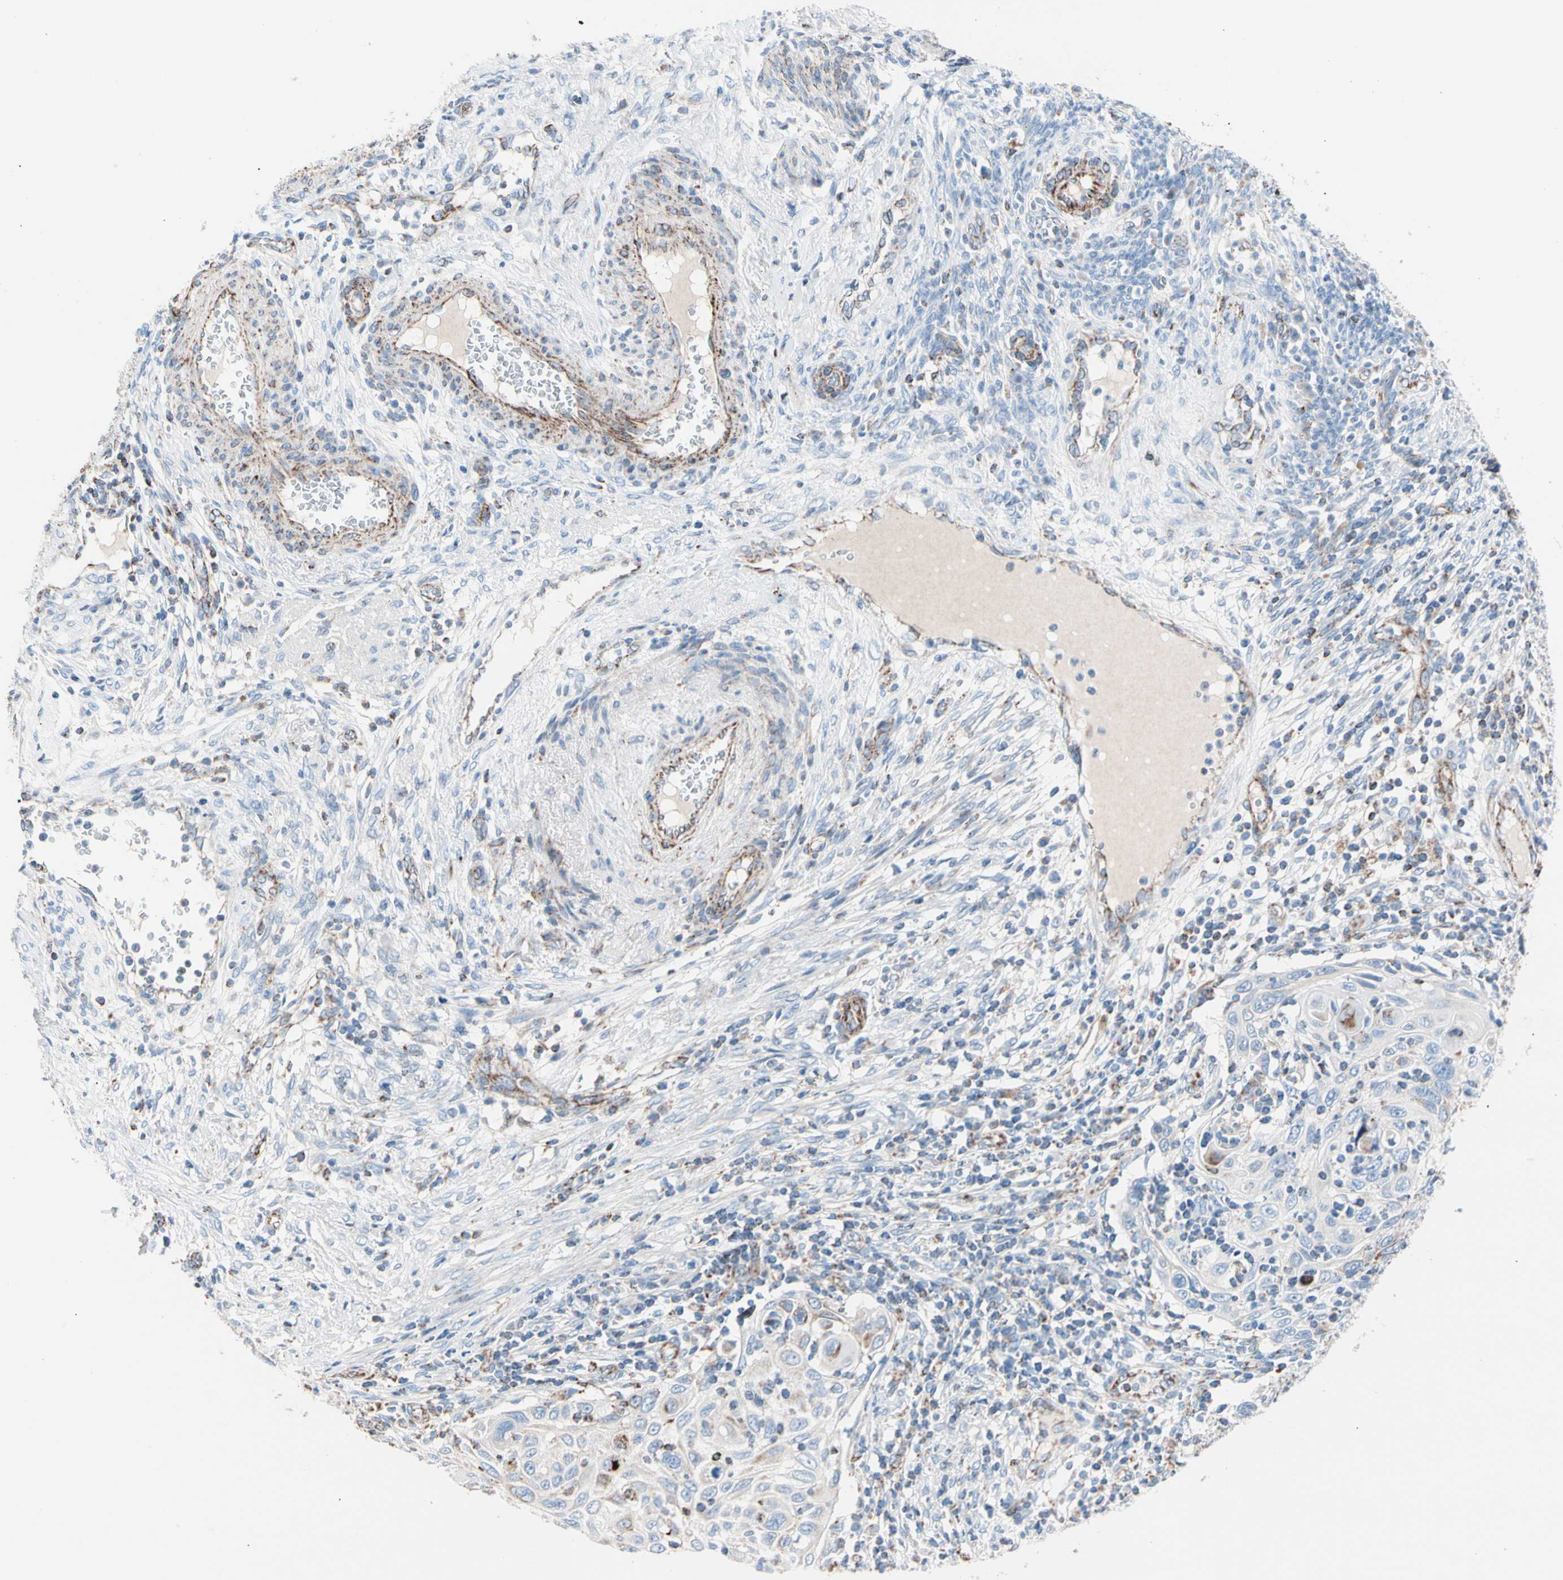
{"staining": {"intensity": "strong", "quantity": "<25%", "location": "cytoplasmic/membranous"}, "tissue": "cervical cancer", "cell_type": "Tumor cells", "image_type": "cancer", "snomed": [{"axis": "morphology", "description": "Squamous cell carcinoma, NOS"}, {"axis": "topography", "description": "Cervix"}], "caption": "This is an image of immunohistochemistry staining of cervical cancer (squamous cell carcinoma), which shows strong expression in the cytoplasmic/membranous of tumor cells.", "gene": "HK1", "patient": {"sex": "female", "age": 70}}